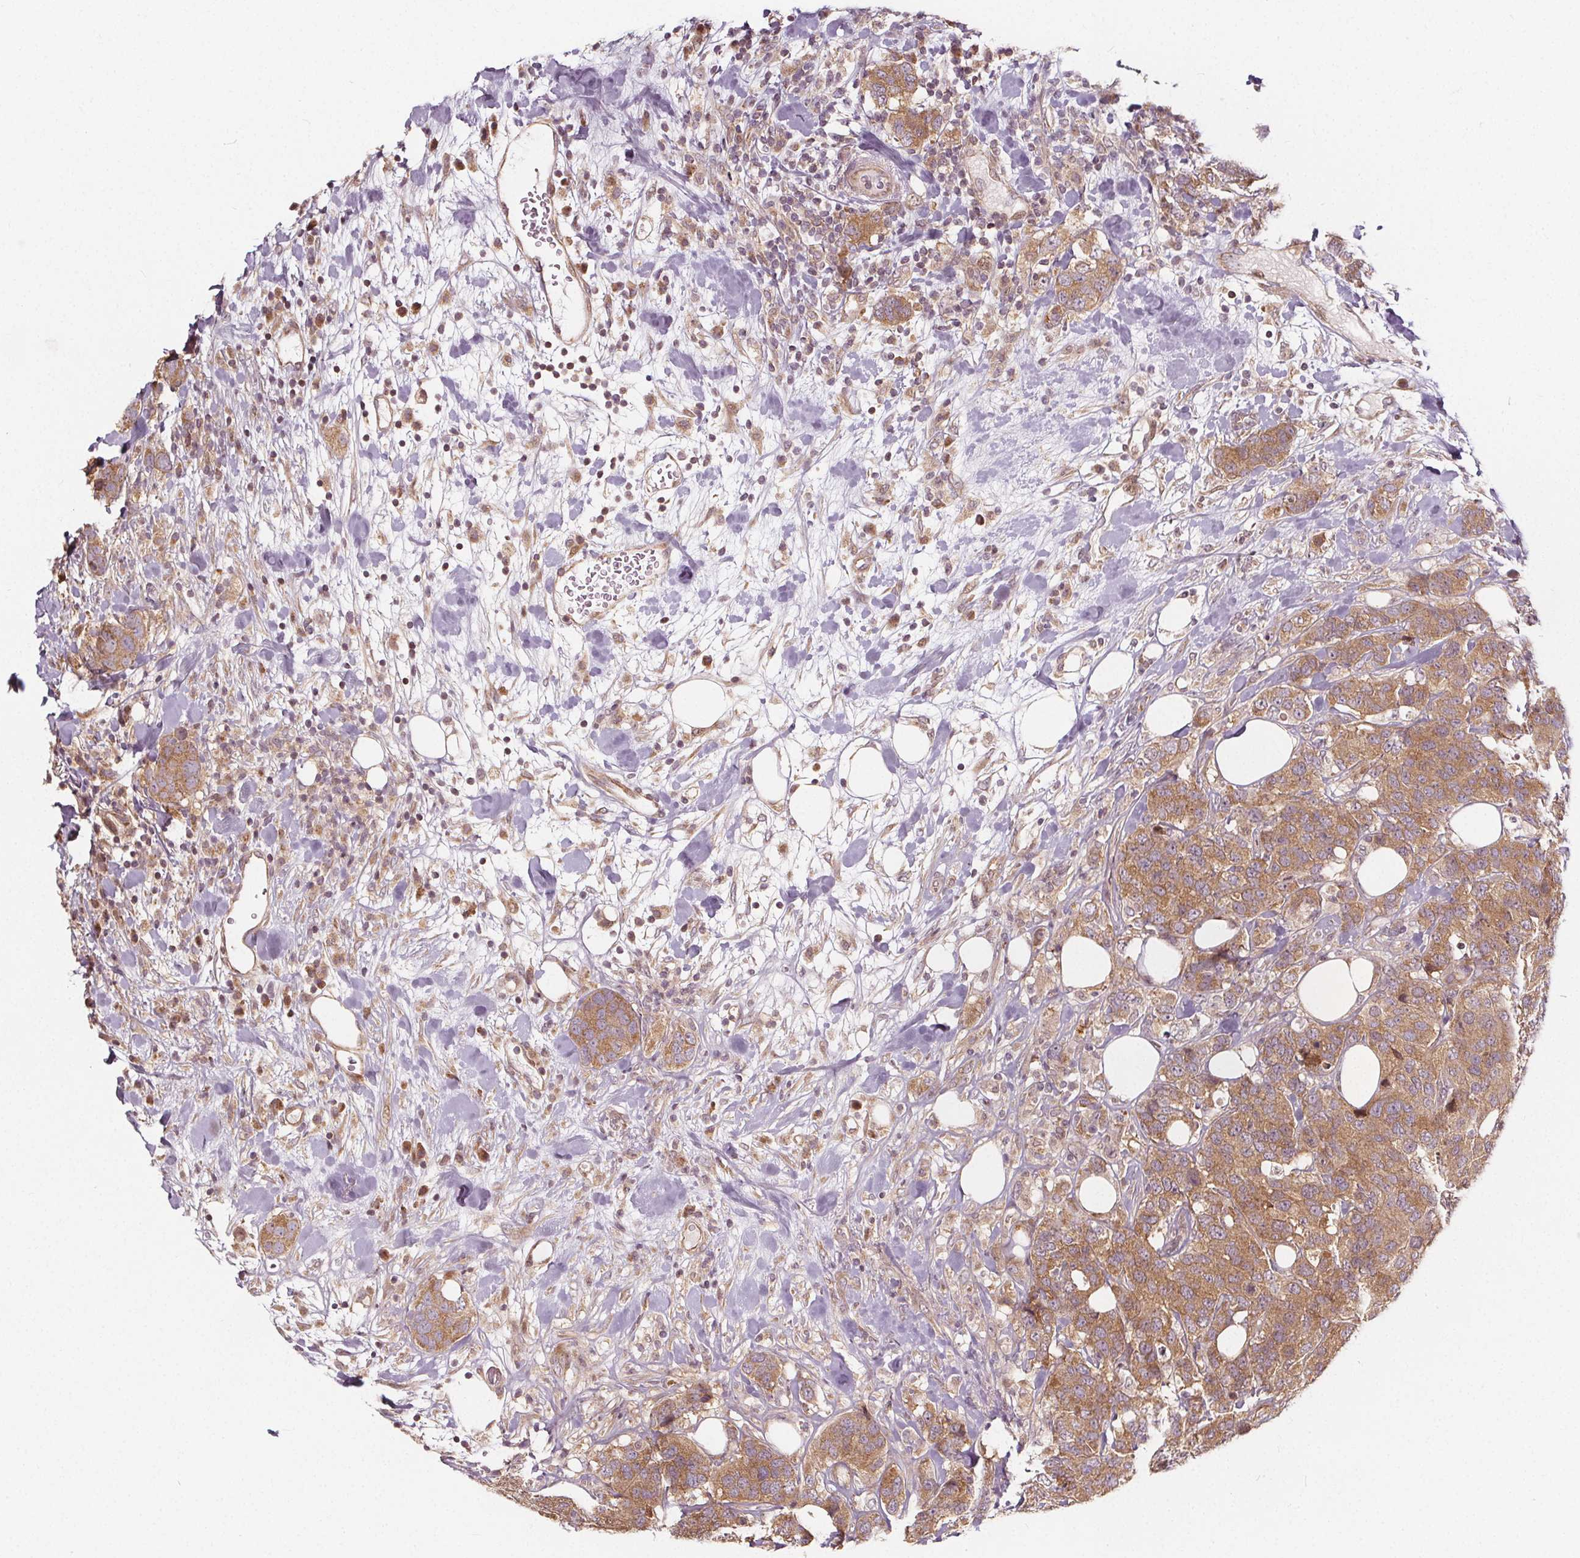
{"staining": {"intensity": "moderate", "quantity": ">75%", "location": "cytoplasmic/membranous"}, "tissue": "breast cancer", "cell_type": "Tumor cells", "image_type": "cancer", "snomed": [{"axis": "morphology", "description": "Lobular carcinoma"}, {"axis": "topography", "description": "Breast"}], "caption": "Immunohistochemical staining of lobular carcinoma (breast) exhibits medium levels of moderate cytoplasmic/membranous staining in approximately >75% of tumor cells.", "gene": "AKT1S1", "patient": {"sex": "female", "age": 59}}